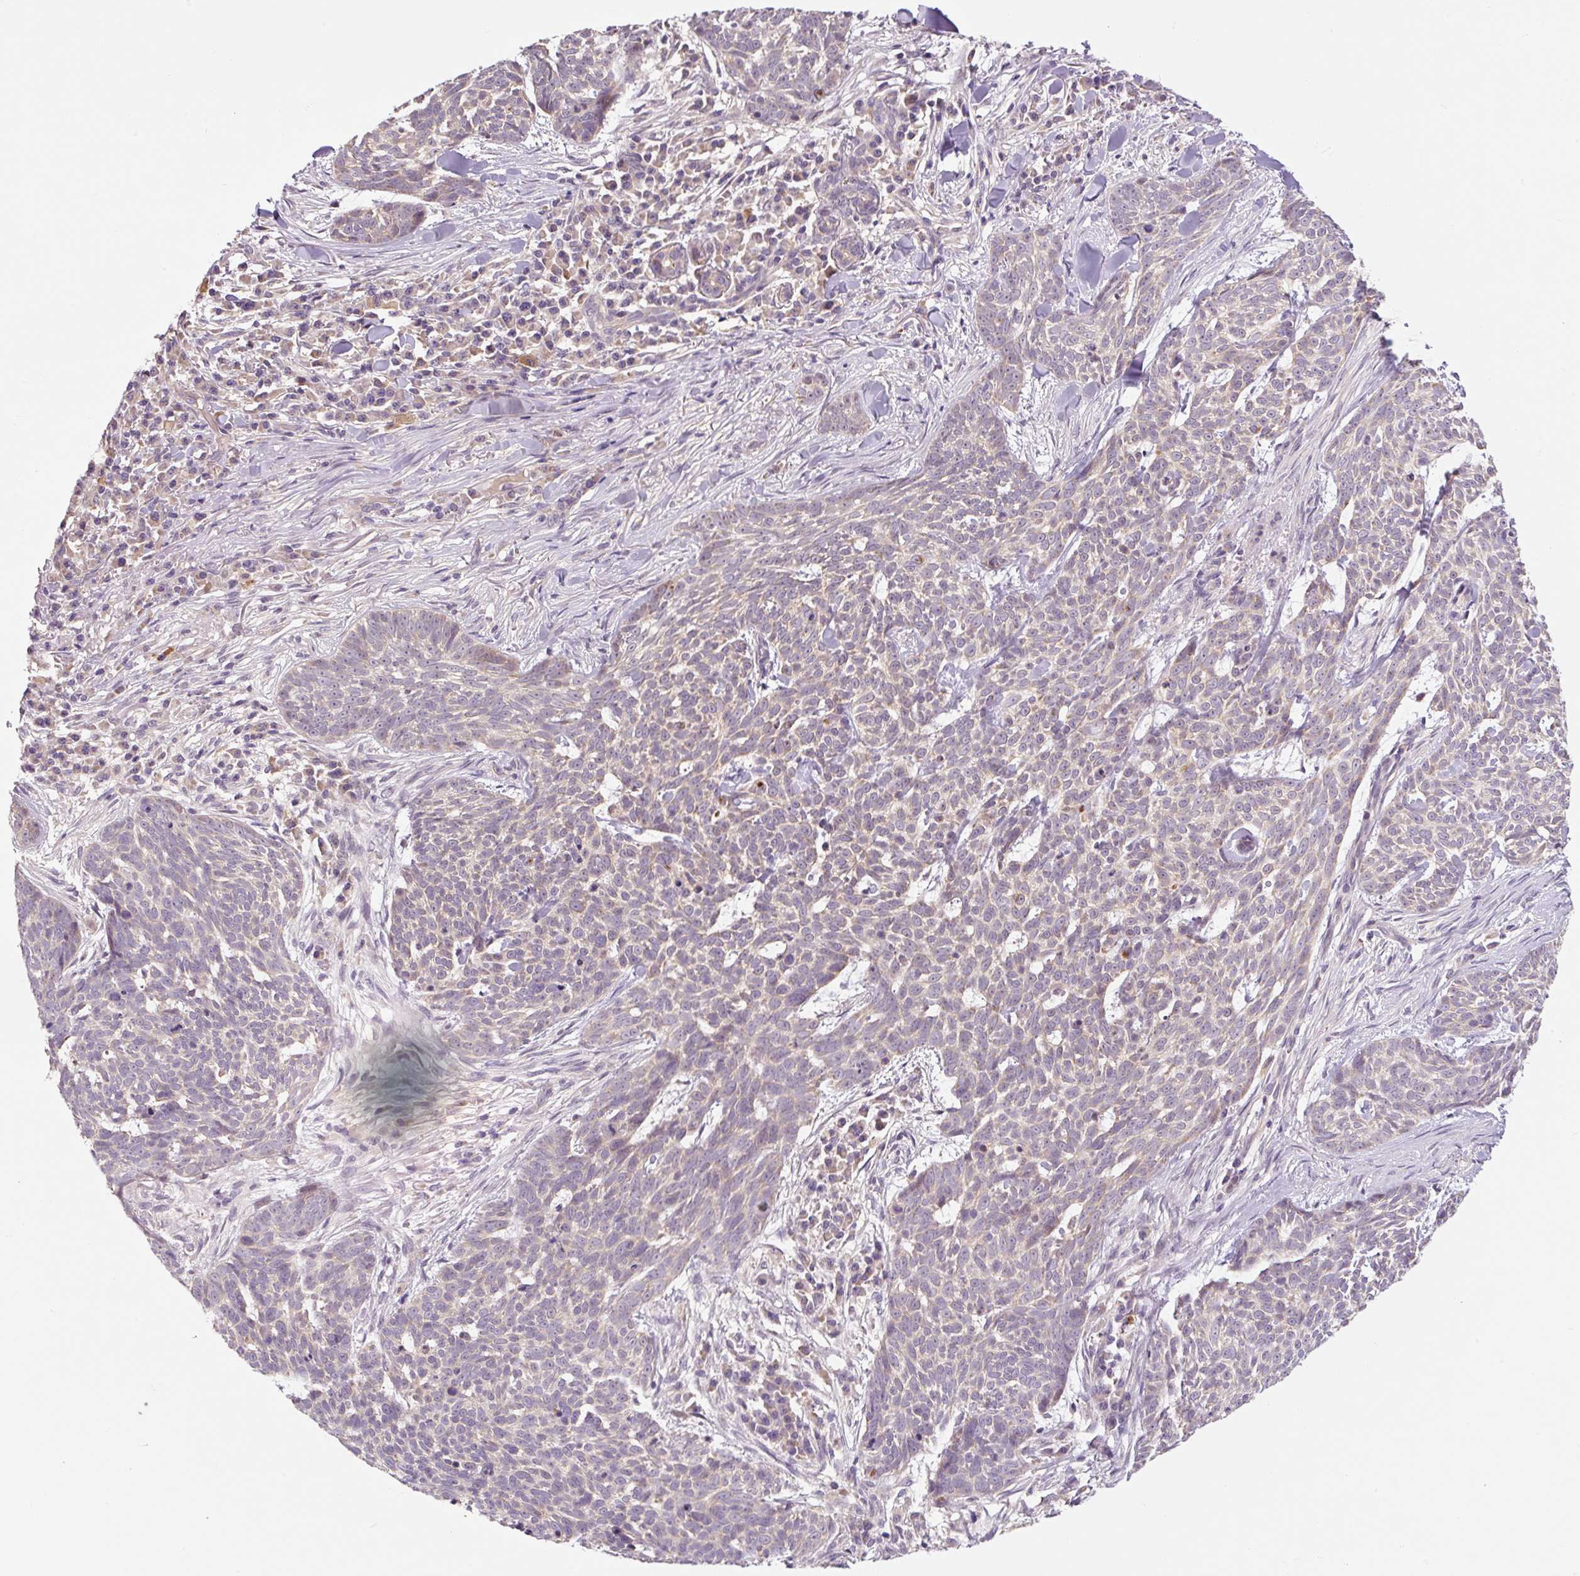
{"staining": {"intensity": "negative", "quantity": "none", "location": "none"}, "tissue": "skin cancer", "cell_type": "Tumor cells", "image_type": "cancer", "snomed": [{"axis": "morphology", "description": "Basal cell carcinoma"}, {"axis": "topography", "description": "Skin"}], "caption": "Basal cell carcinoma (skin) stained for a protein using immunohistochemistry exhibits no staining tumor cells.", "gene": "PRKAA2", "patient": {"sex": "female", "age": 93}}